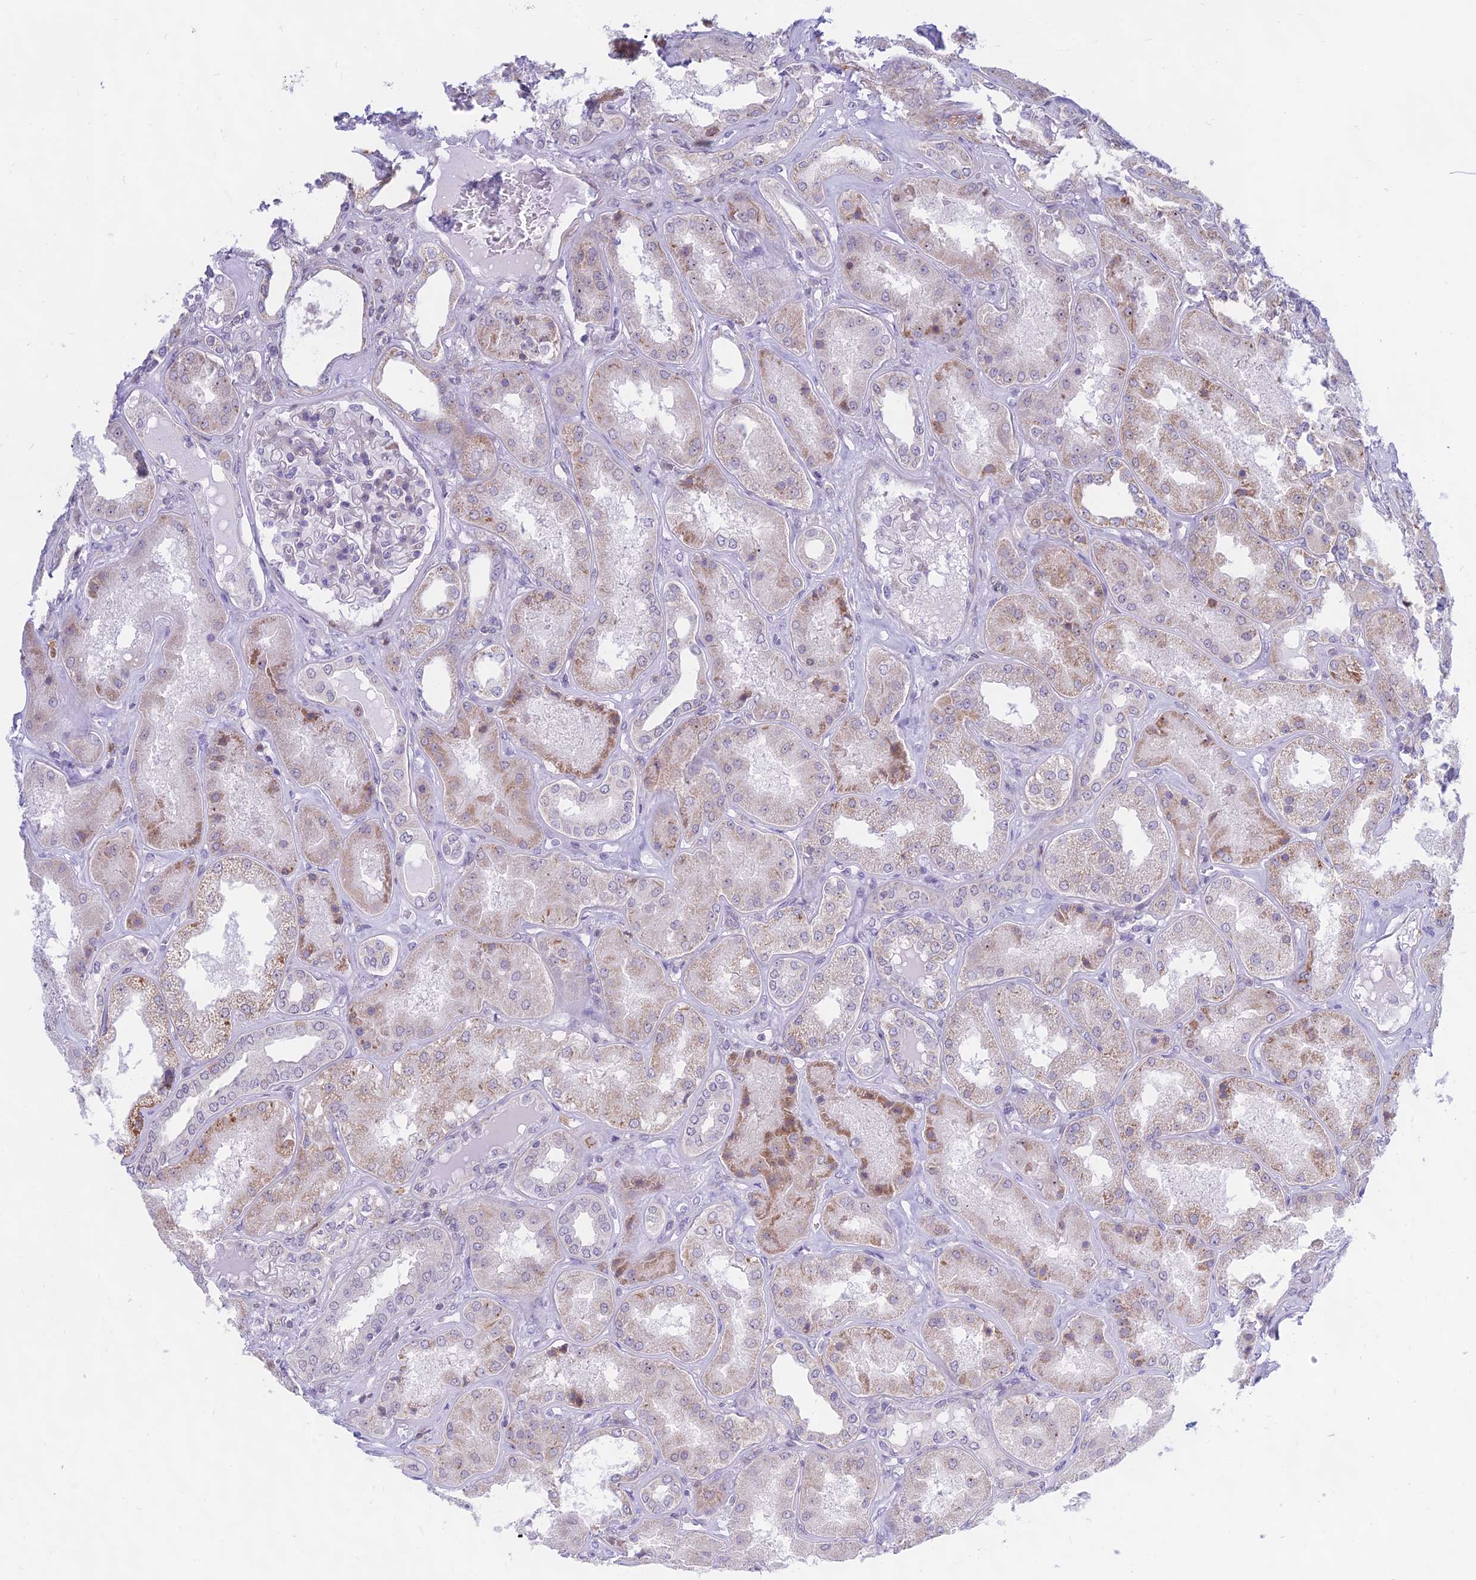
{"staining": {"intensity": "negative", "quantity": "none", "location": "none"}, "tissue": "kidney", "cell_type": "Cells in glomeruli", "image_type": "normal", "snomed": [{"axis": "morphology", "description": "Normal tissue, NOS"}, {"axis": "topography", "description": "Kidney"}], "caption": "High power microscopy image of an immunohistochemistry (IHC) photomicrograph of normal kidney, revealing no significant staining in cells in glomeruli. The staining is performed using DAB brown chromogen with nuclei counter-stained in using hematoxylin.", "gene": "KRR1", "patient": {"sex": "female", "age": 56}}